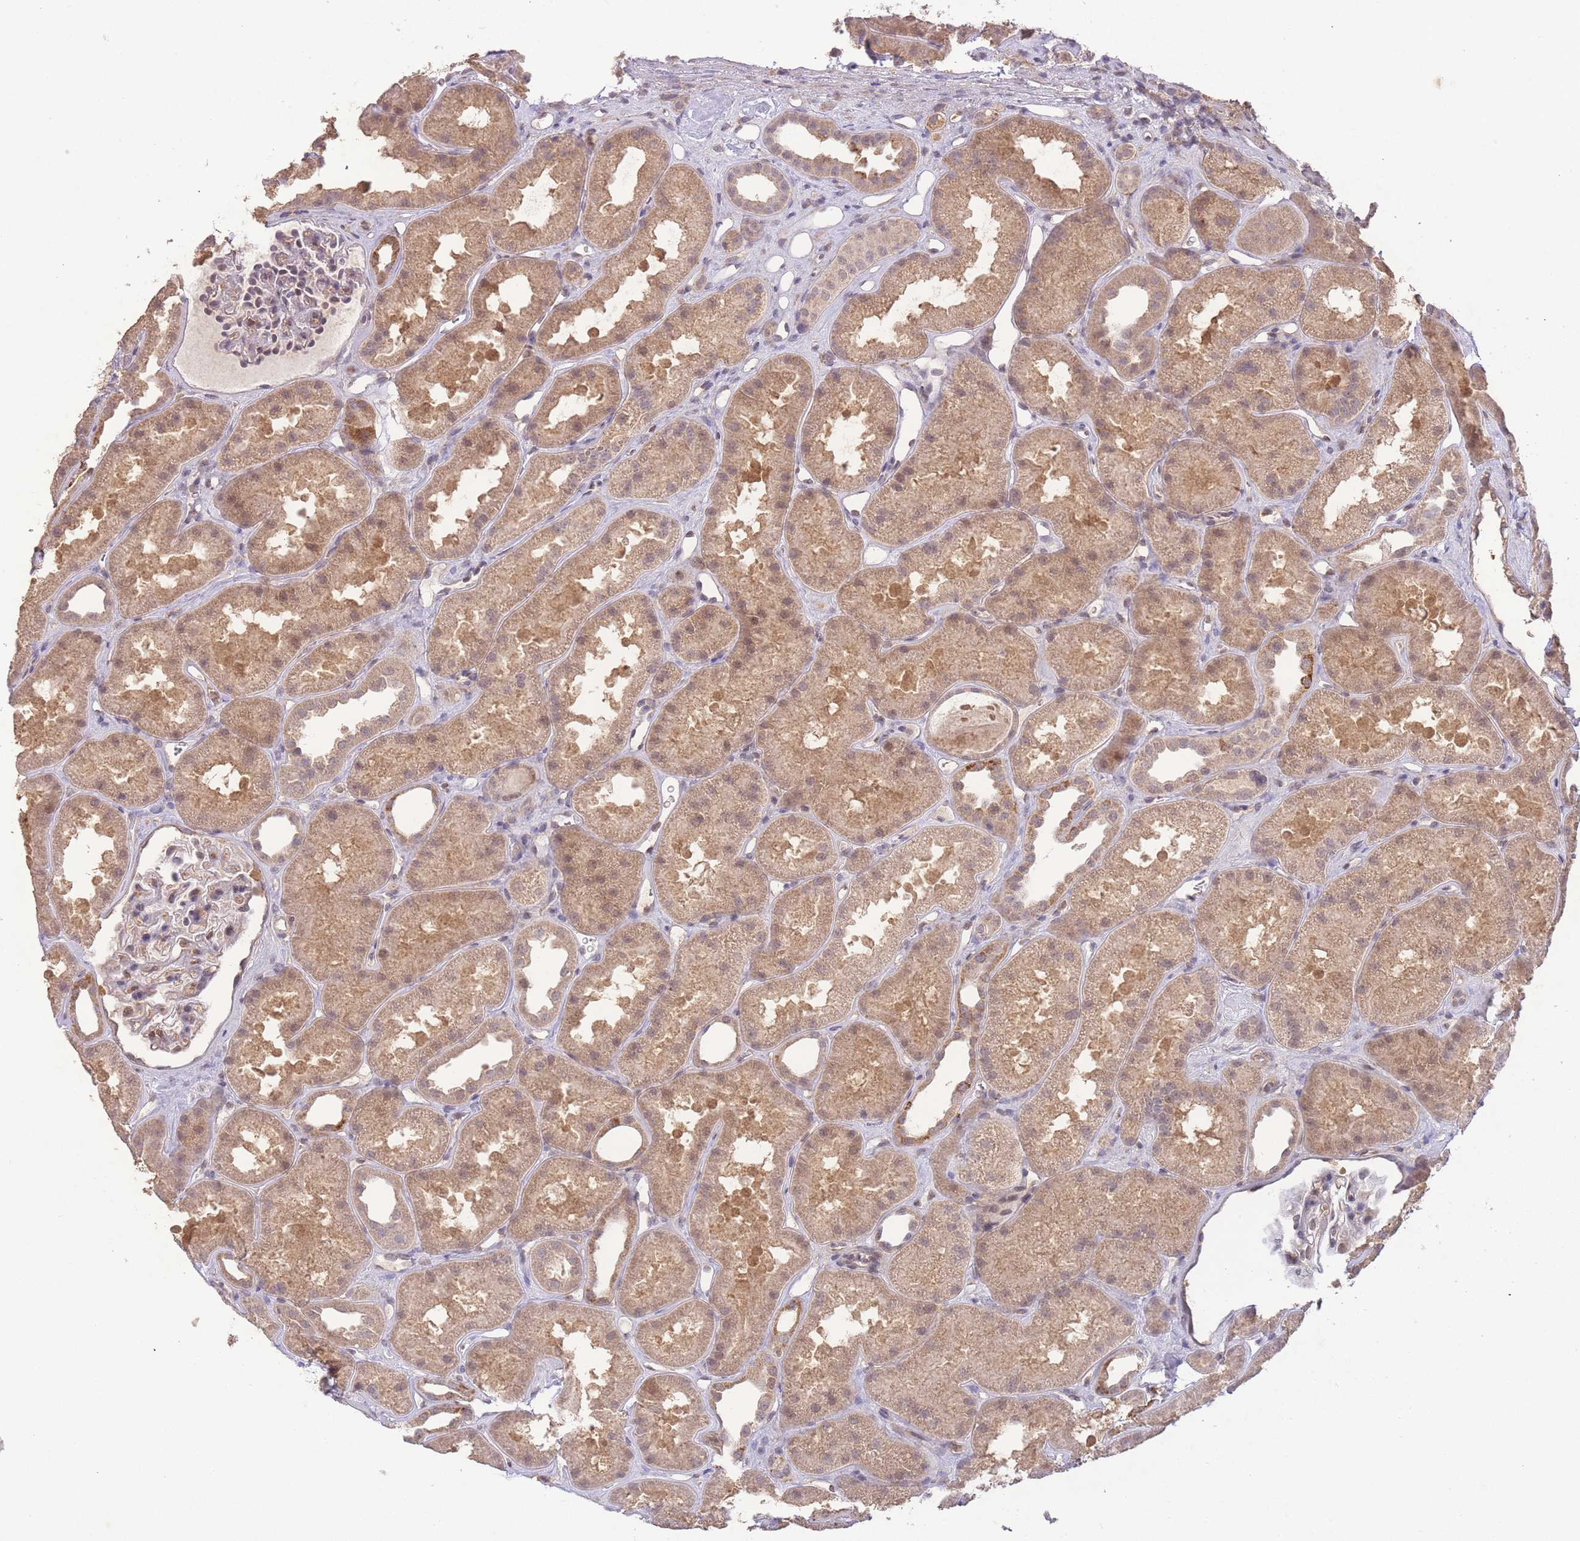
{"staining": {"intensity": "weak", "quantity": "<25%", "location": "nuclear"}, "tissue": "kidney", "cell_type": "Cells in glomeruli", "image_type": "normal", "snomed": [{"axis": "morphology", "description": "Normal tissue, NOS"}, {"axis": "topography", "description": "Kidney"}], "caption": "IHC of benign kidney reveals no expression in cells in glomeruli. (DAB (3,3'-diaminobenzidine) immunohistochemistry (IHC) visualized using brightfield microscopy, high magnification).", "gene": "RNF144B", "patient": {"sex": "male", "age": 61}}